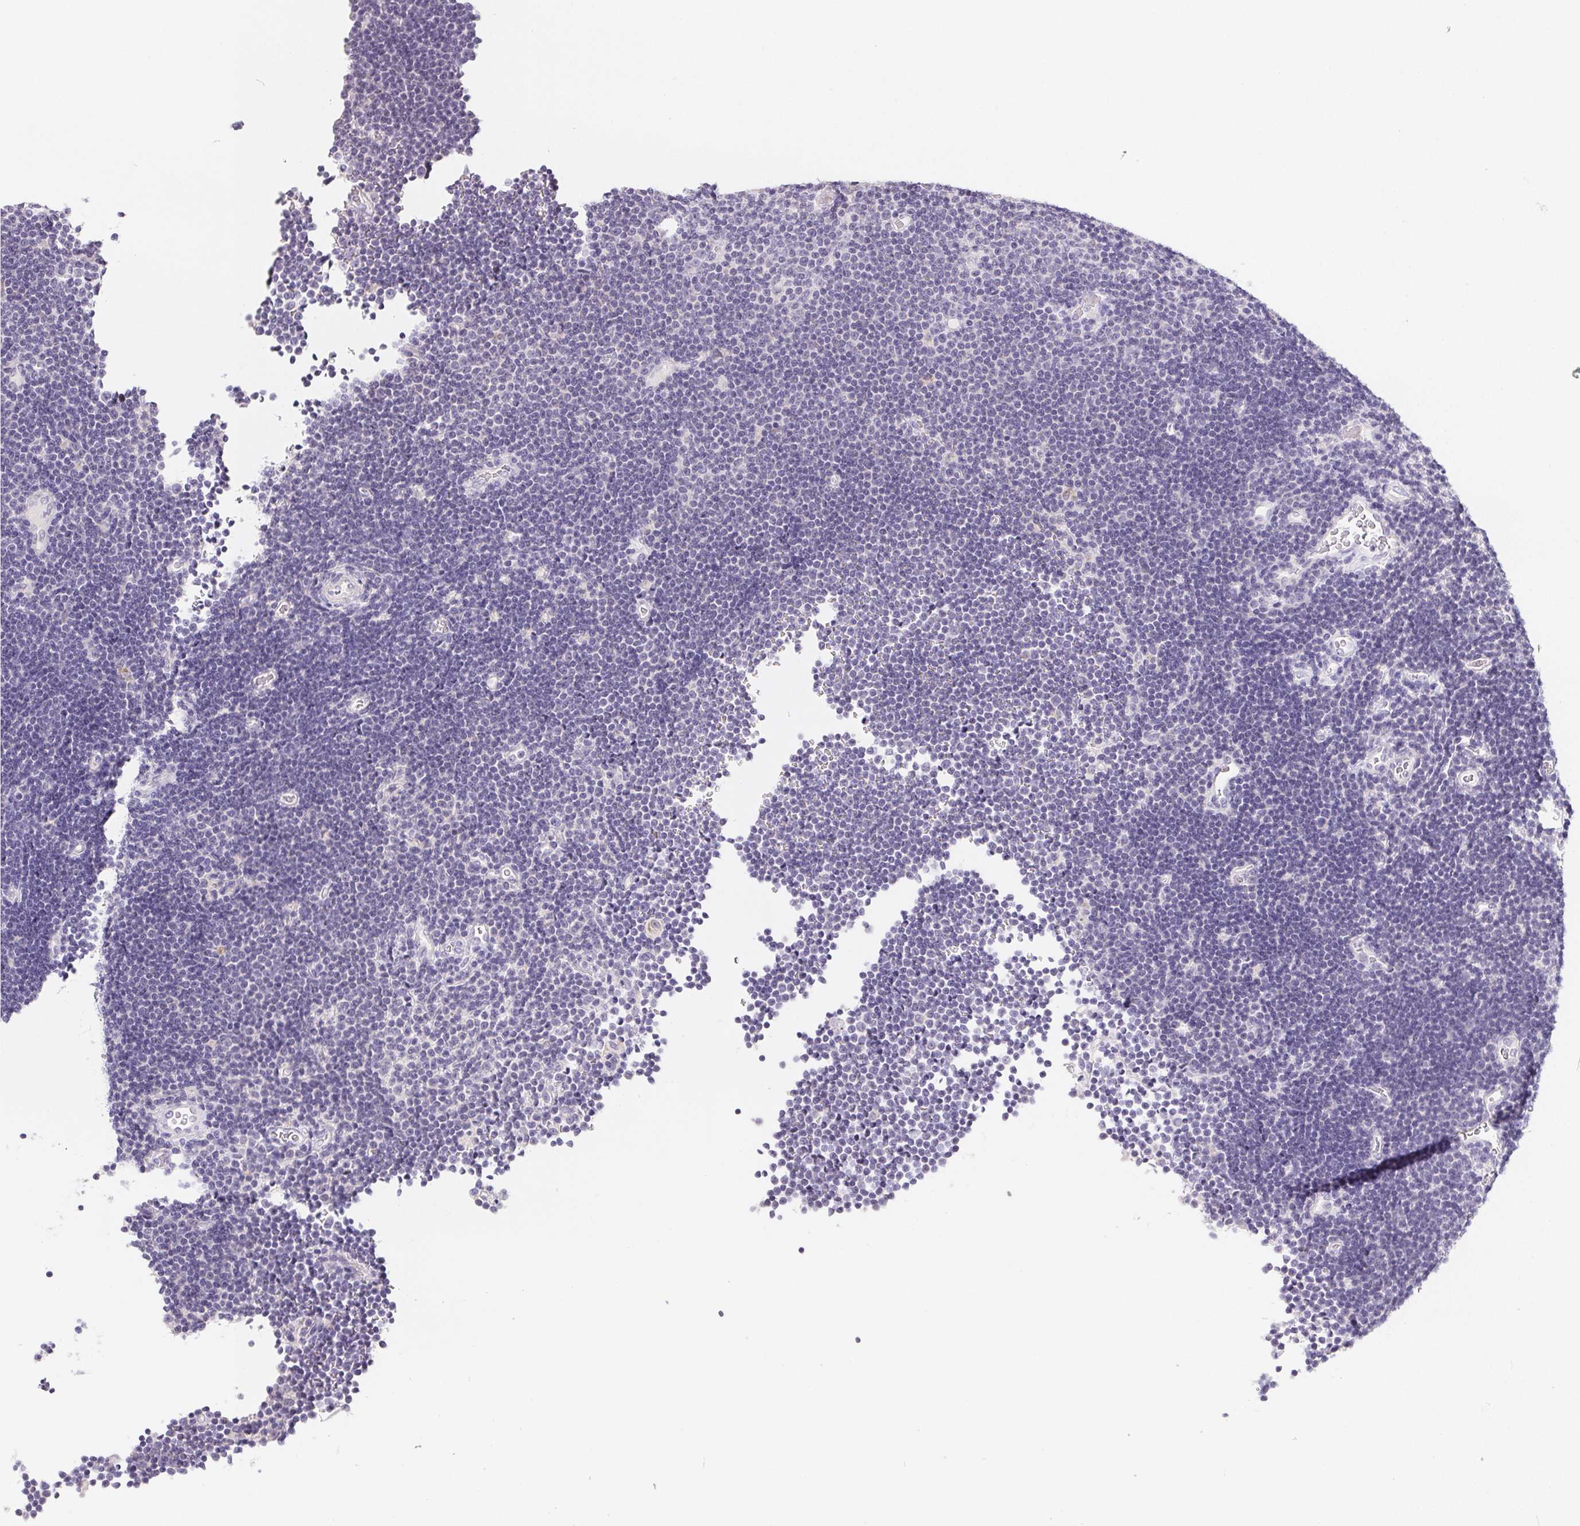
{"staining": {"intensity": "negative", "quantity": "none", "location": "none"}, "tissue": "lymphoma", "cell_type": "Tumor cells", "image_type": "cancer", "snomed": [{"axis": "morphology", "description": "Malignant lymphoma, non-Hodgkin's type, Low grade"}, {"axis": "topography", "description": "Brain"}], "caption": "Human lymphoma stained for a protein using IHC reveals no staining in tumor cells.", "gene": "FDX1", "patient": {"sex": "female", "age": 66}}